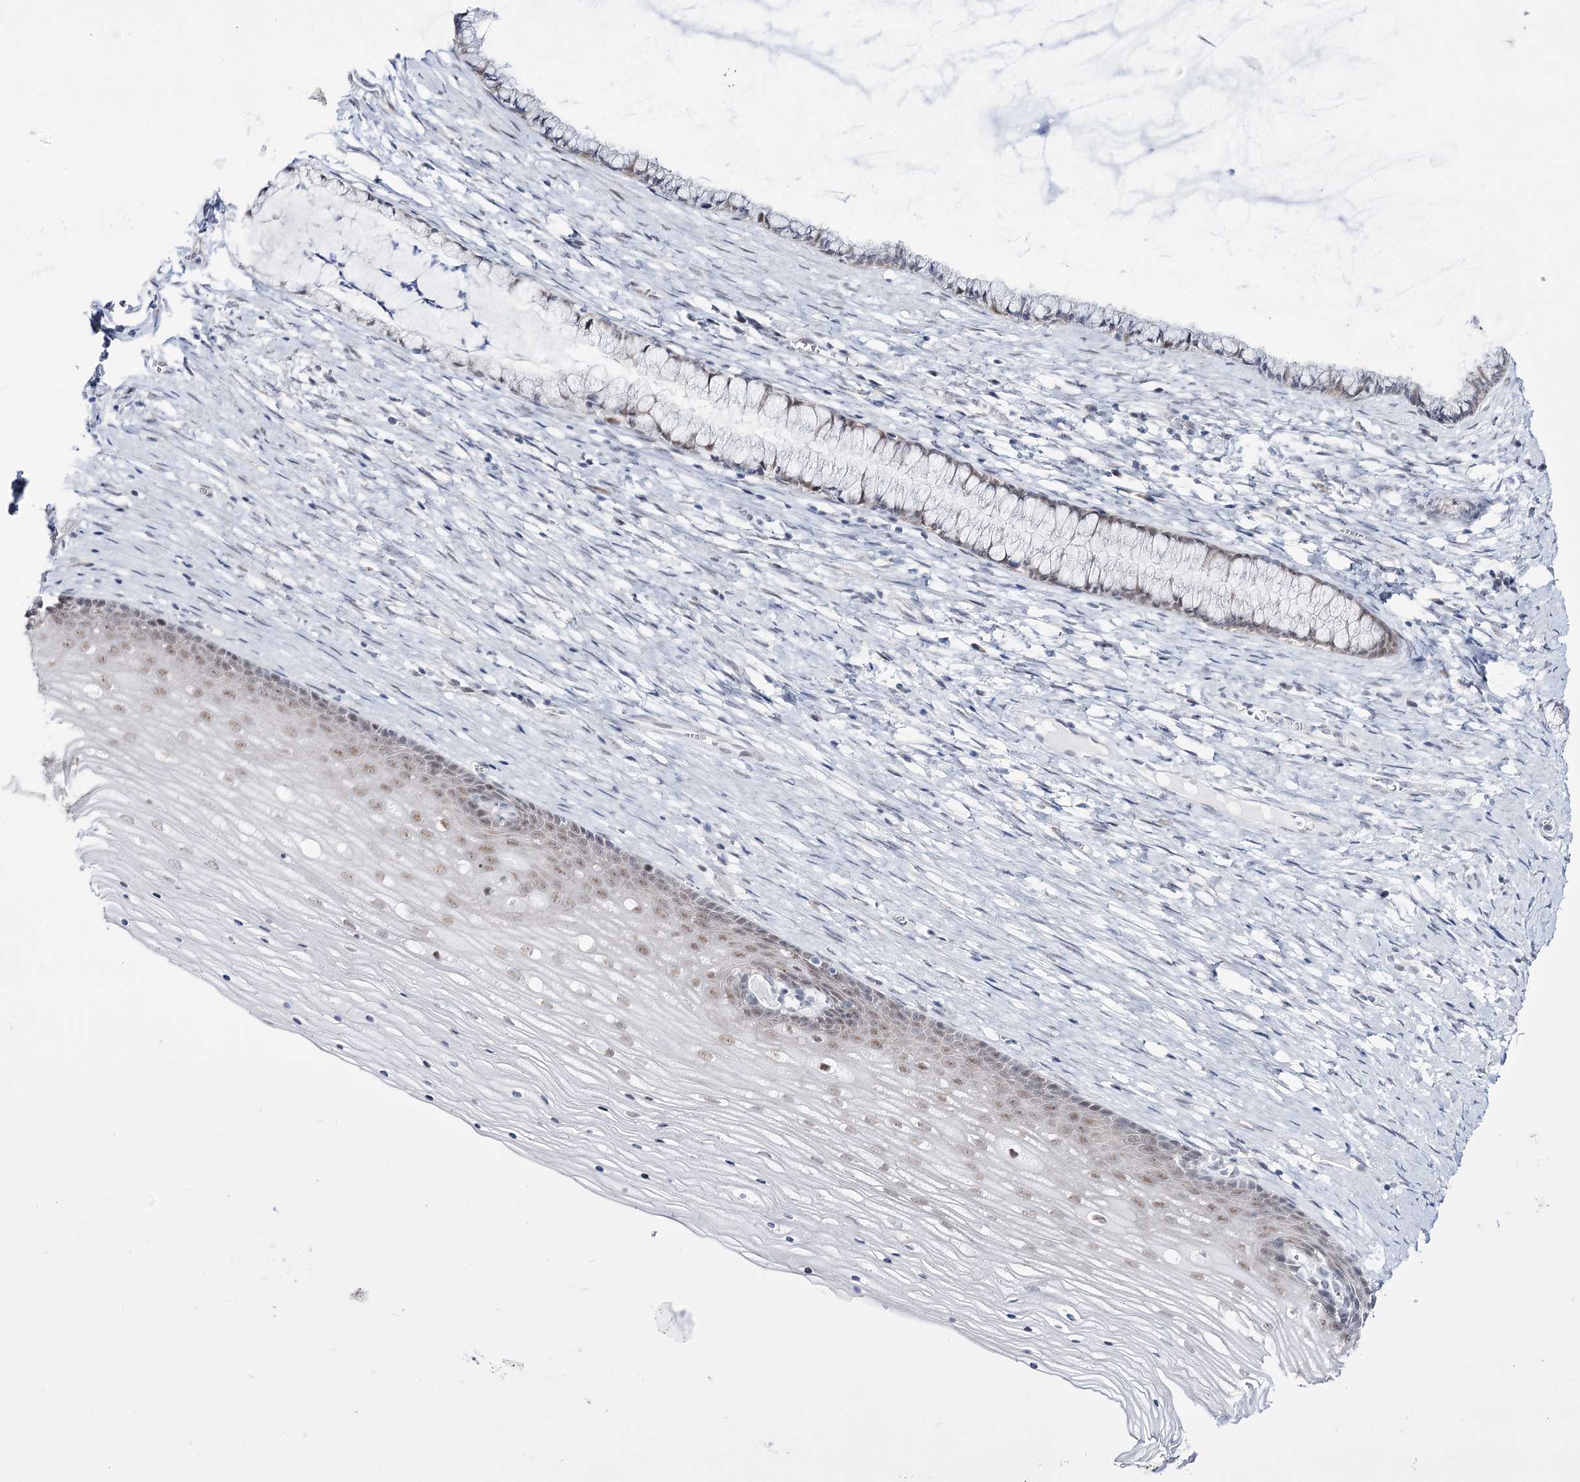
{"staining": {"intensity": "negative", "quantity": "none", "location": "none"}, "tissue": "cervix", "cell_type": "Glandular cells", "image_type": "normal", "snomed": [{"axis": "morphology", "description": "Normal tissue, NOS"}, {"axis": "topography", "description": "Cervix"}], "caption": "Protein analysis of normal cervix shows no significant staining in glandular cells.", "gene": "RBM15B", "patient": {"sex": "female", "age": 42}}